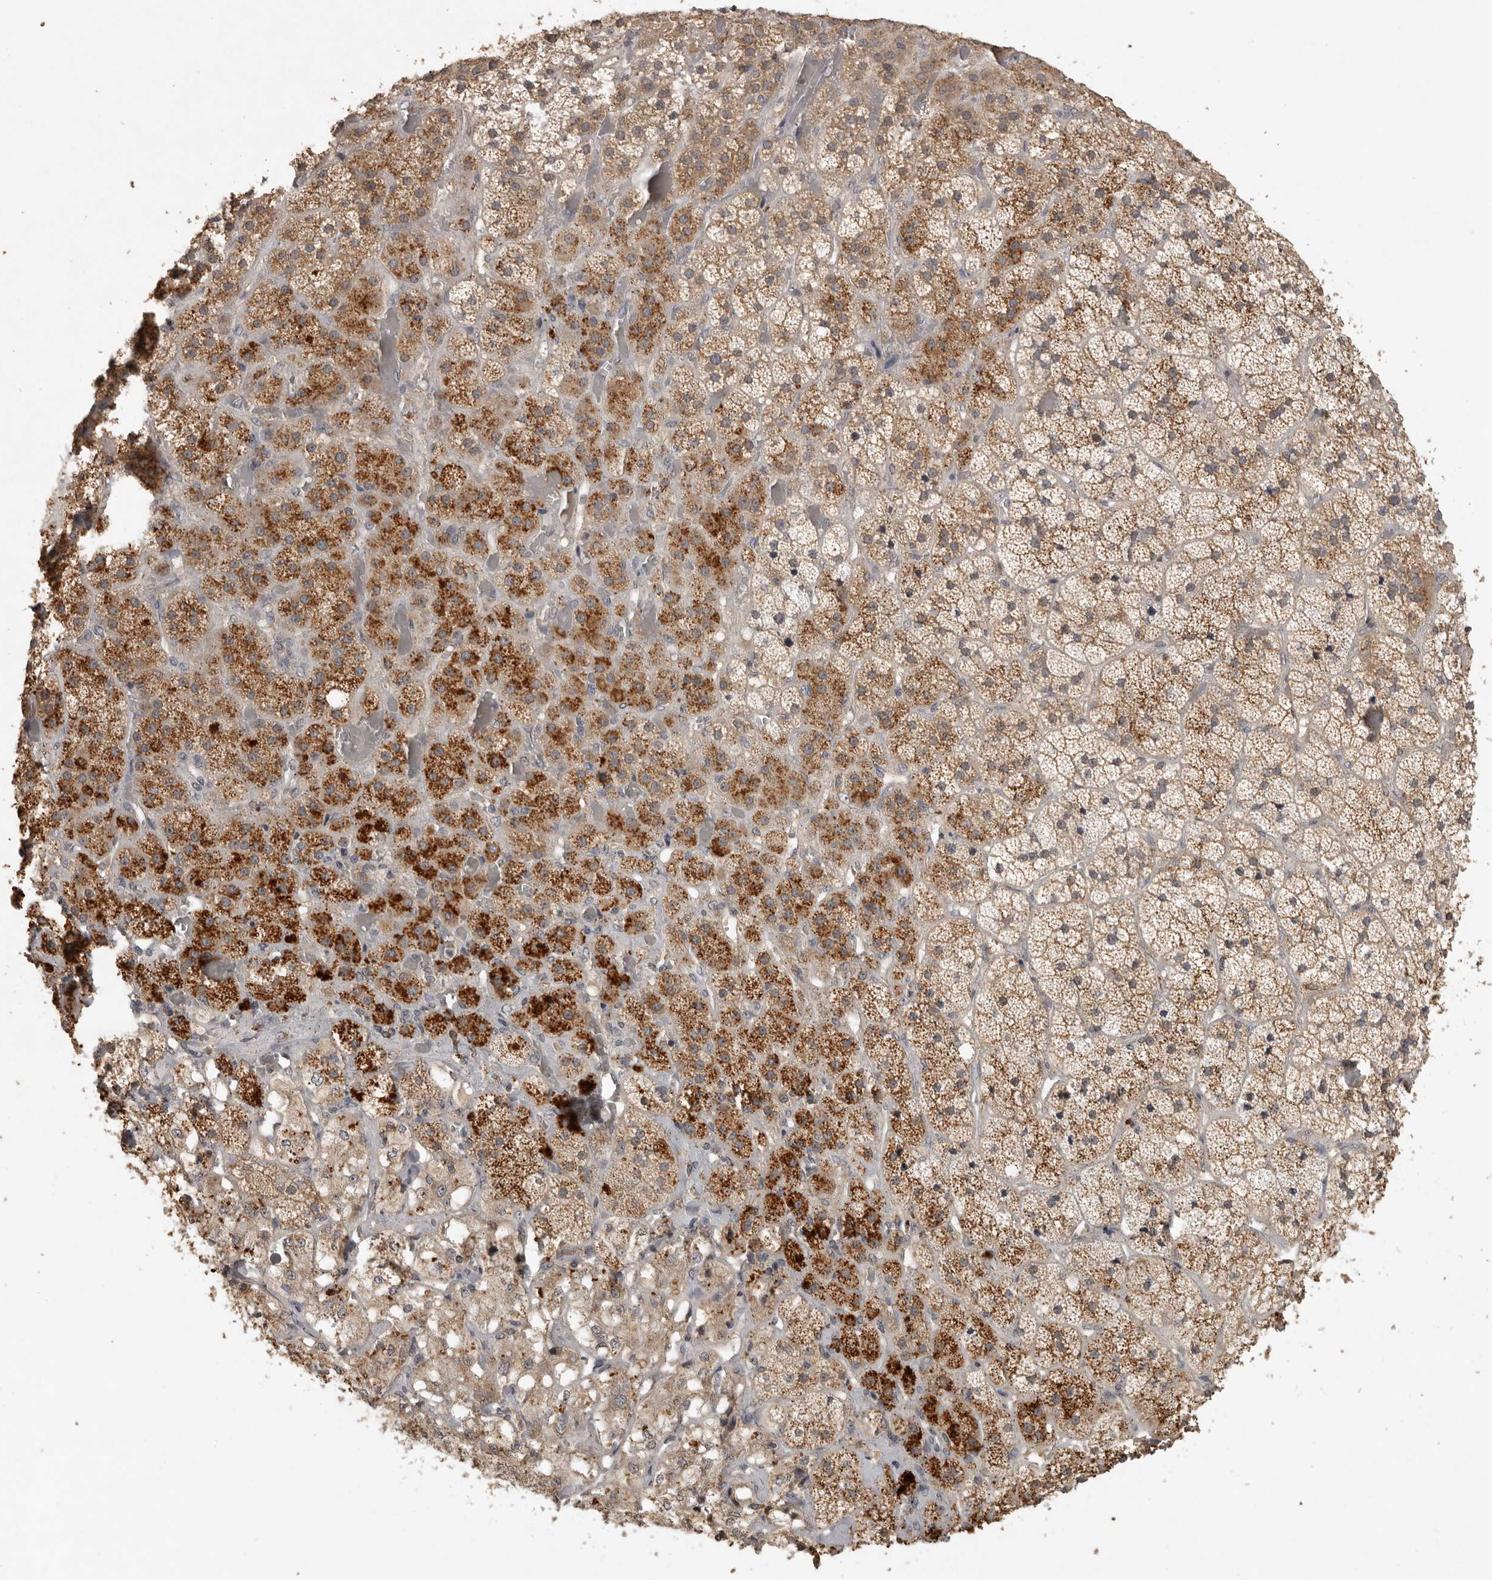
{"staining": {"intensity": "moderate", "quantity": ">75%", "location": "cytoplasmic/membranous"}, "tissue": "adrenal gland", "cell_type": "Glandular cells", "image_type": "normal", "snomed": [{"axis": "morphology", "description": "Normal tissue, NOS"}, {"axis": "topography", "description": "Adrenal gland"}], "caption": "Immunohistochemistry (IHC) of benign human adrenal gland reveals medium levels of moderate cytoplasmic/membranous staining in about >75% of glandular cells.", "gene": "ADAMTS4", "patient": {"sex": "male", "age": 57}}